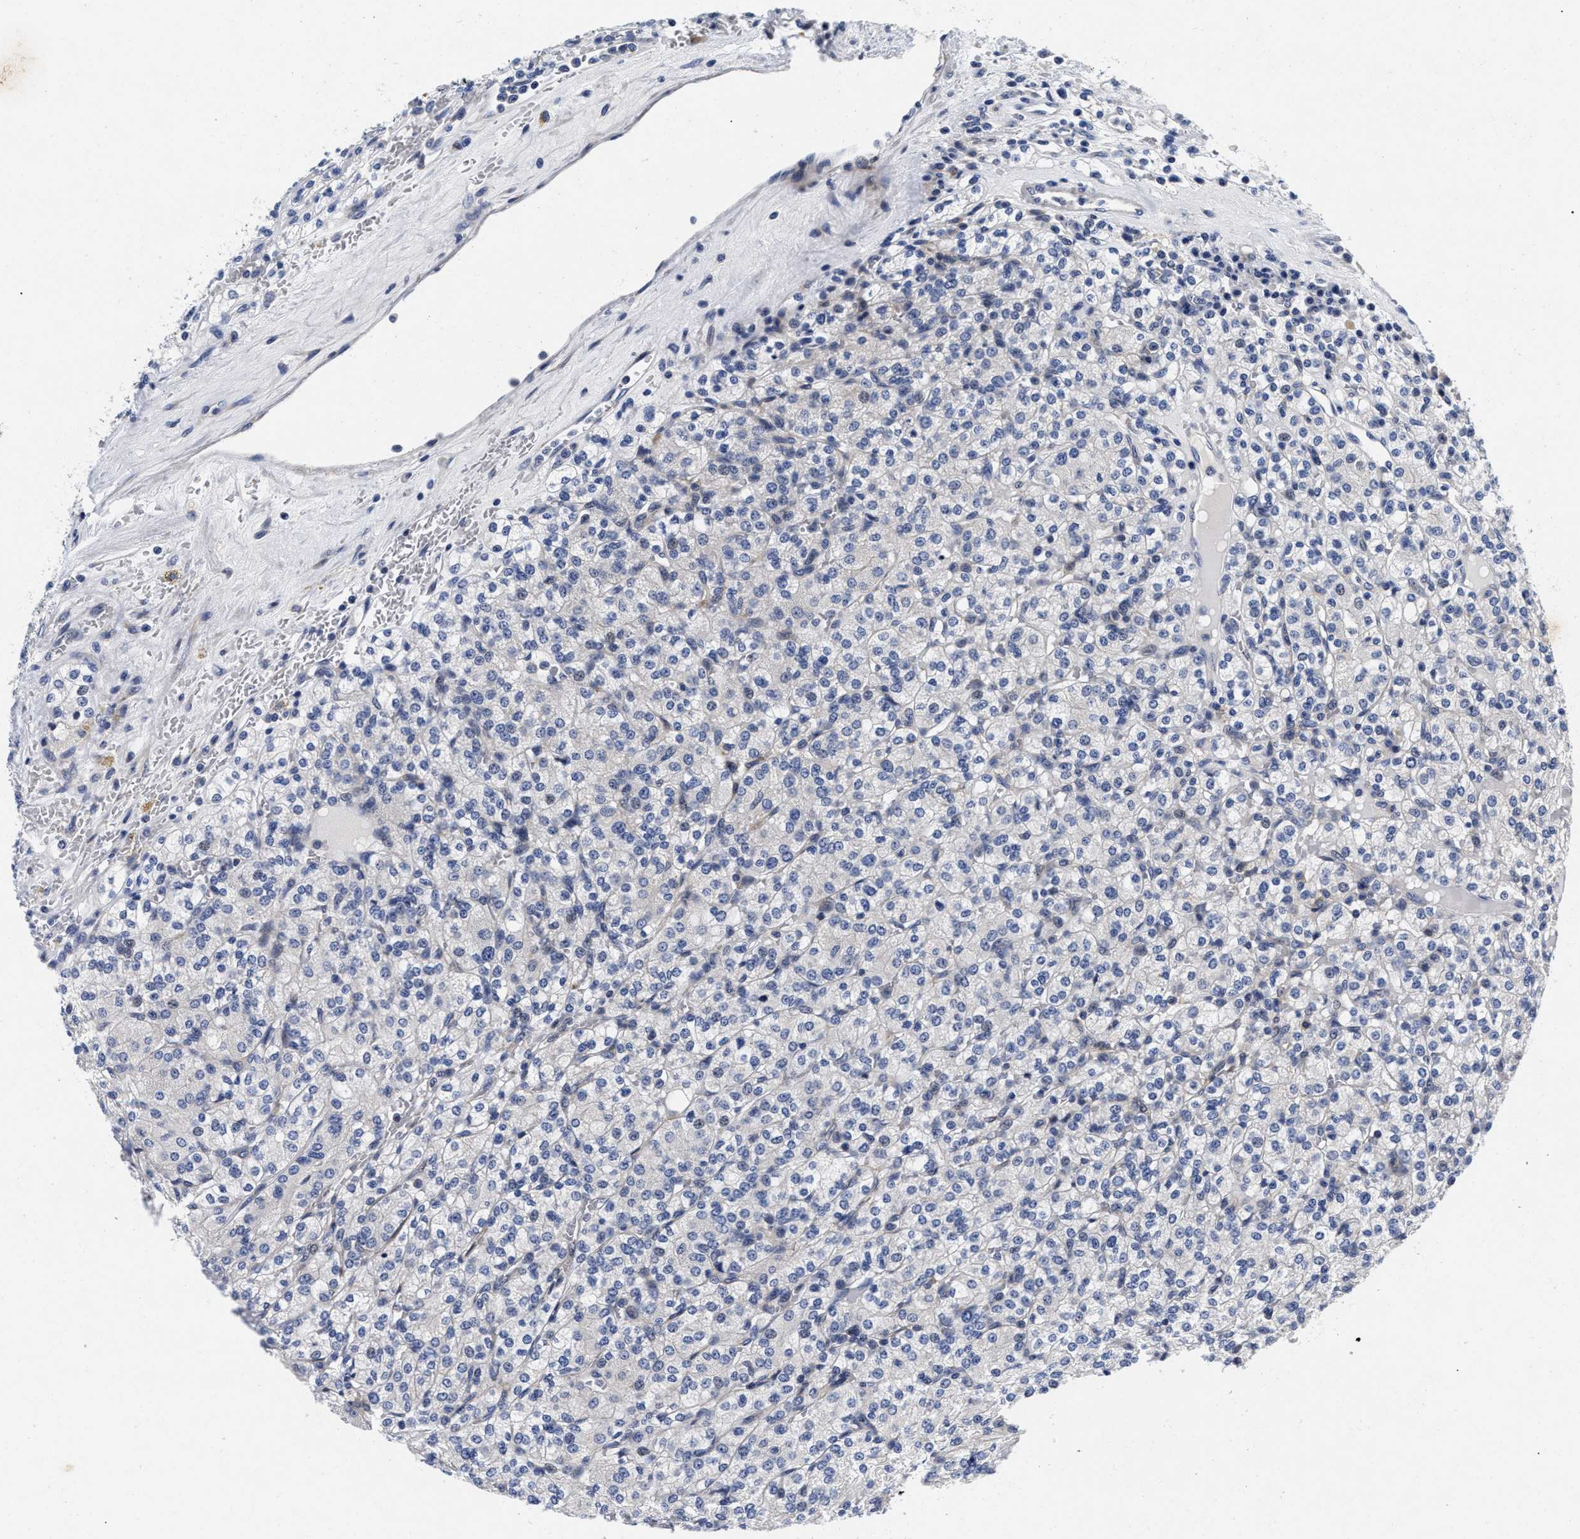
{"staining": {"intensity": "negative", "quantity": "none", "location": "none"}, "tissue": "renal cancer", "cell_type": "Tumor cells", "image_type": "cancer", "snomed": [{"axis": "morphology", "description": "Adenocarcinoma, NOS"}, {"axis": "topography", "description": "Kidney"}], "caption": "Immunohistochemical staining of human adenocarcinoma (renal) exhibits no significant expression in tumor cells.", "gene": "LAD1", "patient": {"sex": "male", "age": 77}}